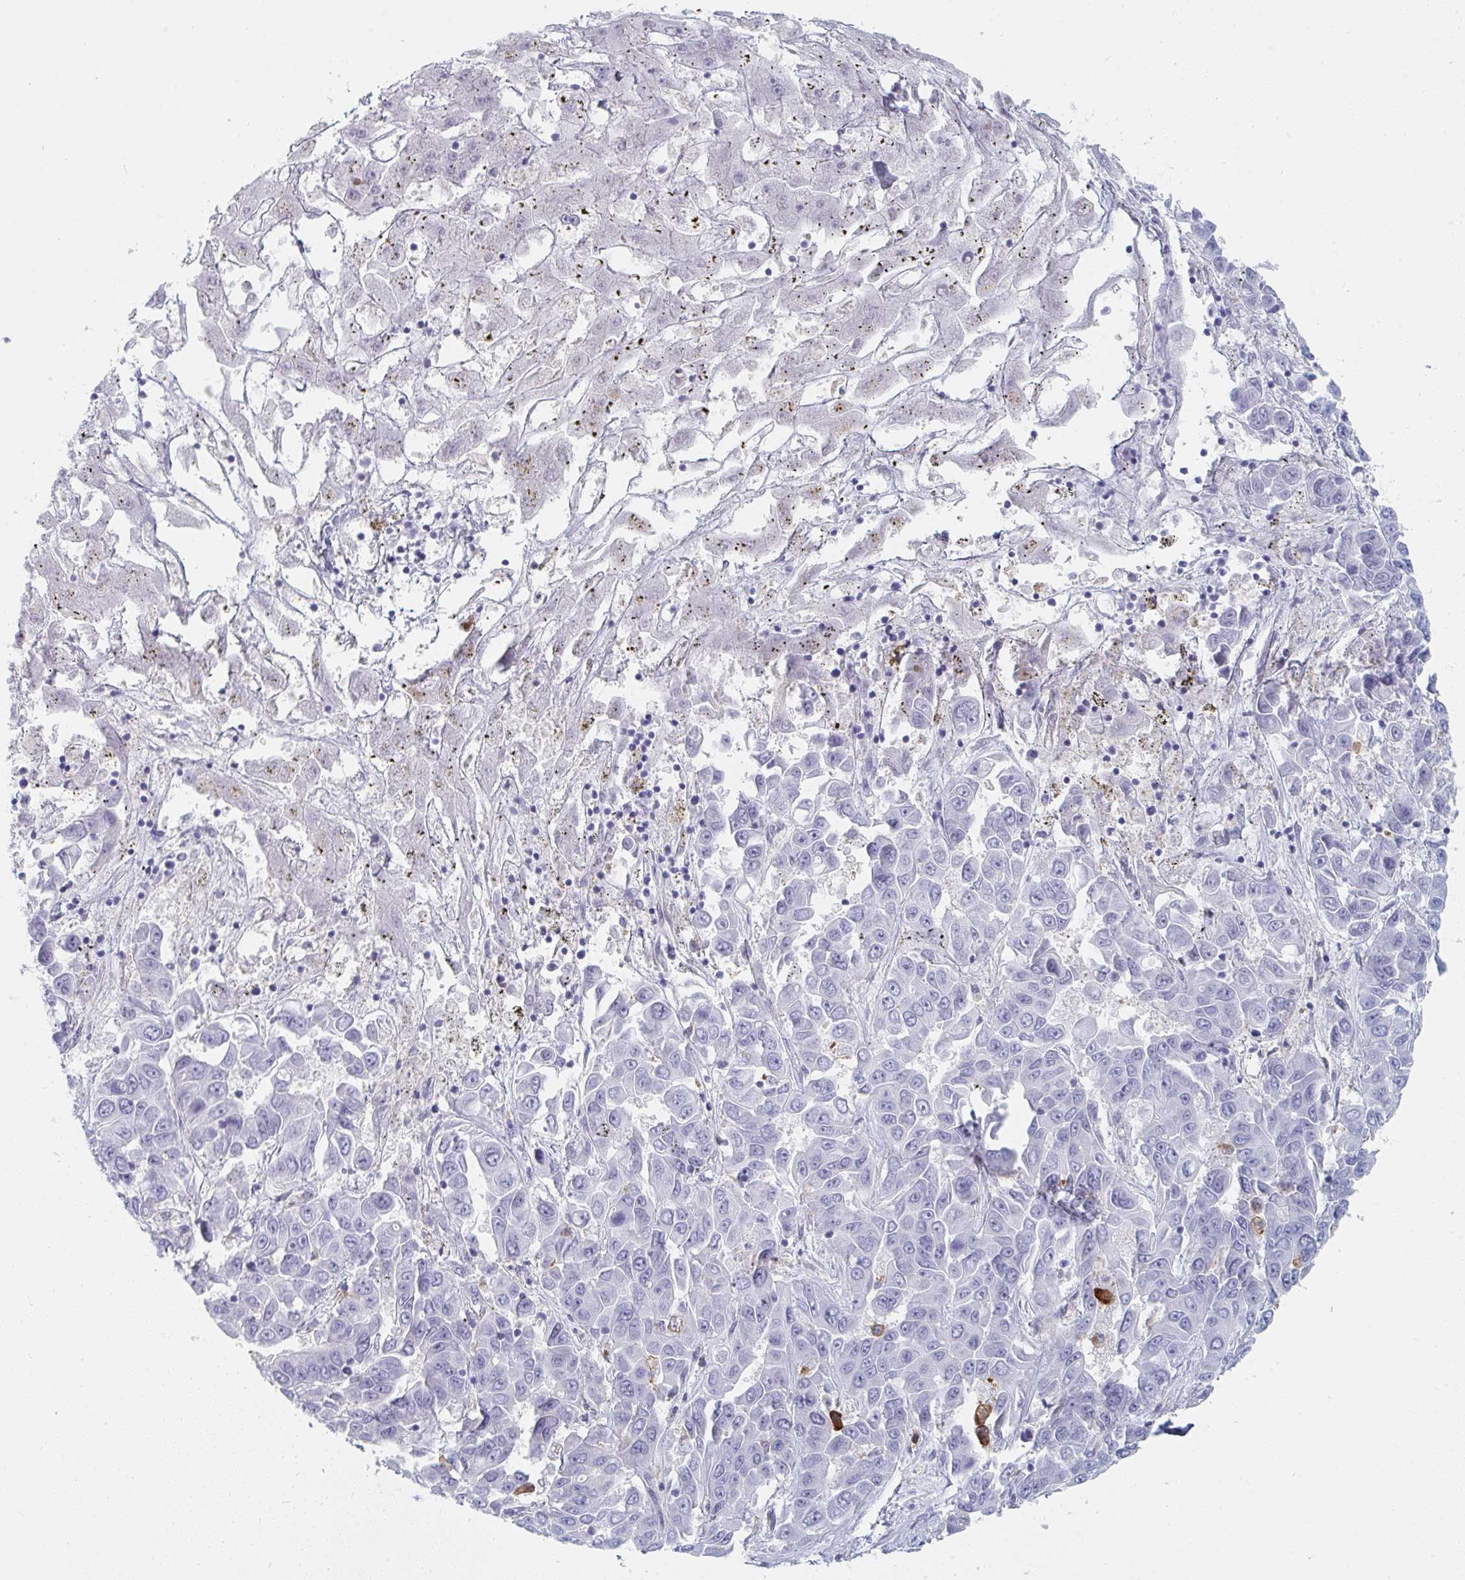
{"staining": {"intensity": "negative", "quantity": "none", "location": "none"}, "tissue": "liver cancer", "cell_type": "Tumor cells", "image_type": "cancer", "snomed": [{"axis": "morphology", "description": "Cholangiocarcinoma"}, {"axis": "topography", "description": "Liver"}], "caption": "DAB (3,3'-diaminobenzidine) immunohistochemical staining of human liver cancer (cholangiocarcinoma) reveals no significant positivity in tumor cells.", "gene": "DAB2", "patient": {"sex": "female", "age": 52}}